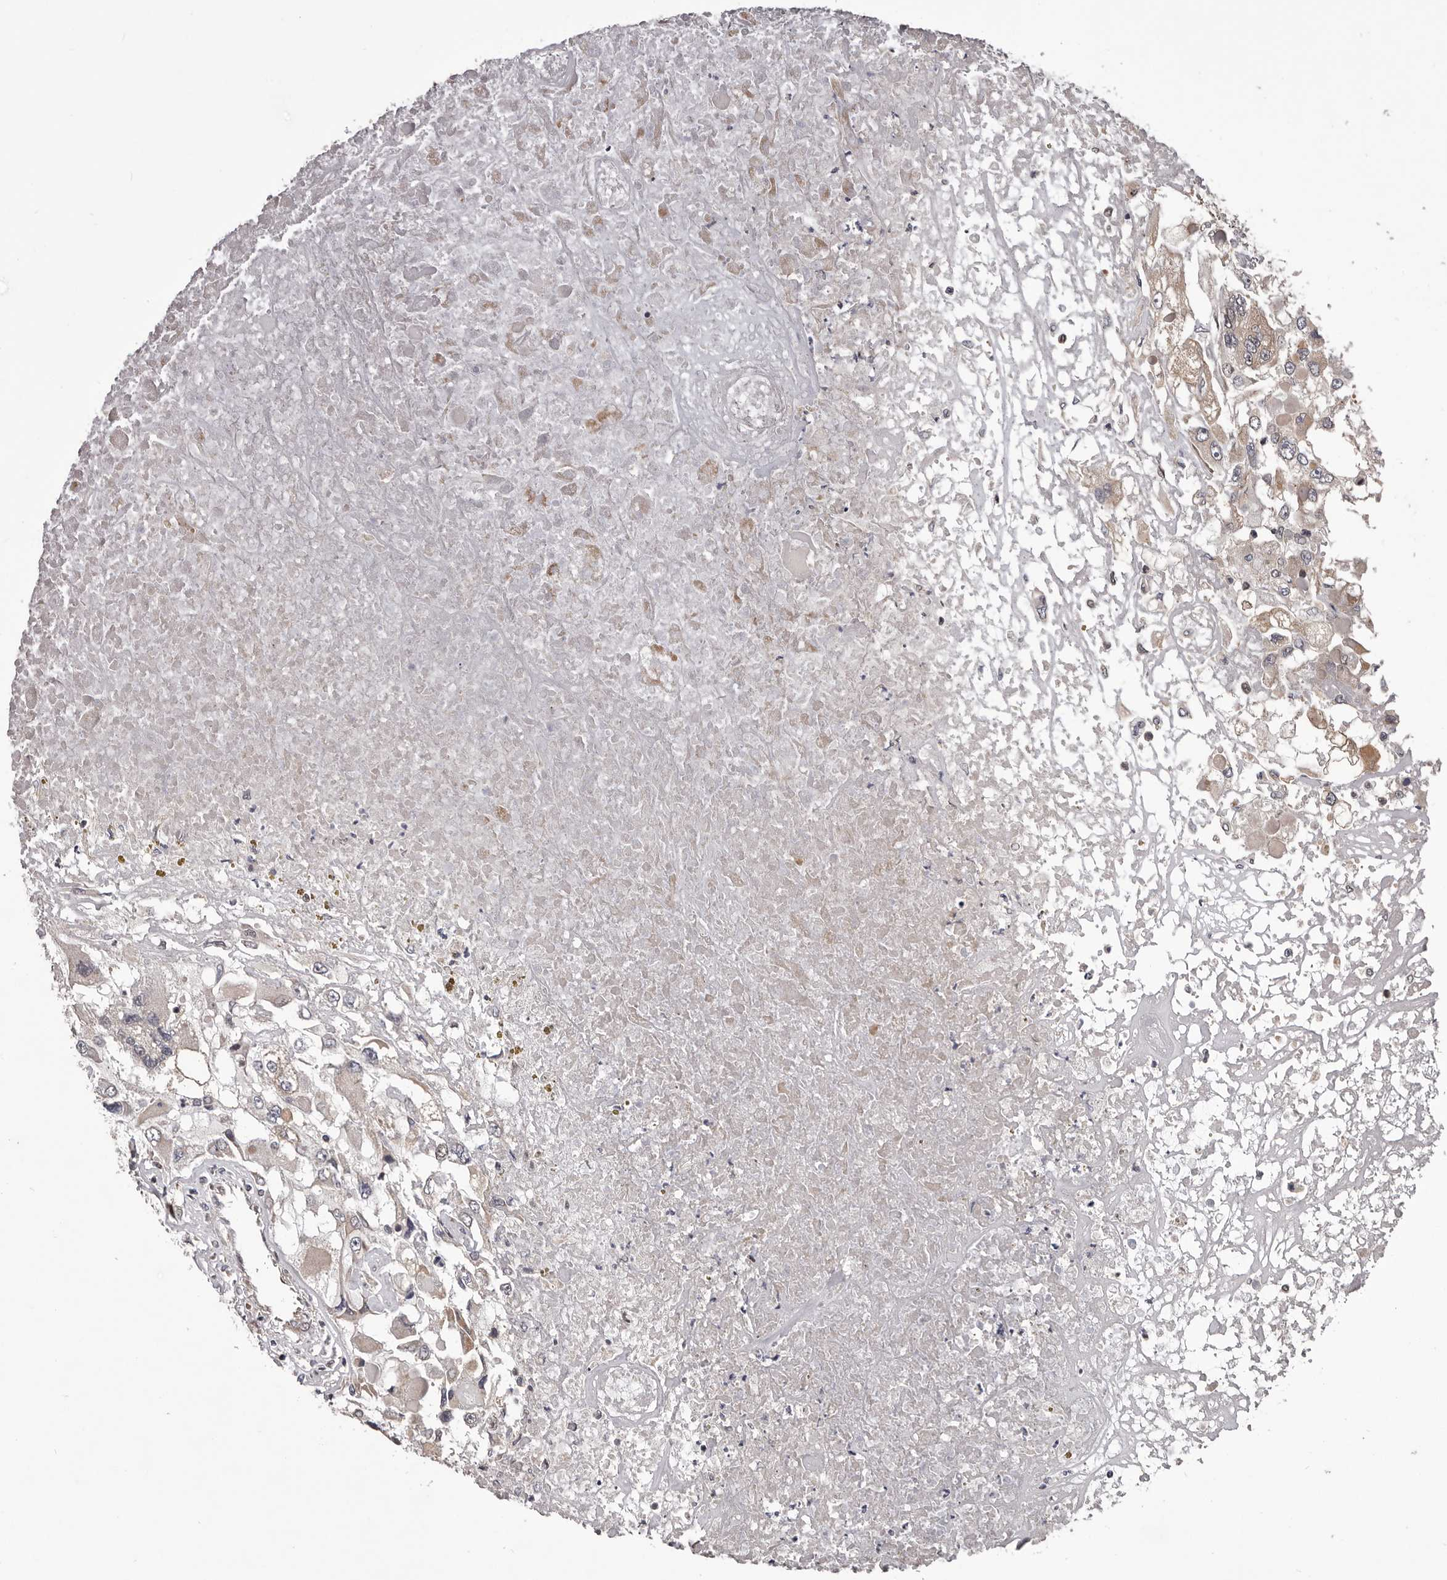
{"staining": {"intensity": "weak", "quantity": "<25%", "location": "cytoplasmic/membranous"}, "tissue": "renal cancer", "cell_type": "Tumor cells", "image_type": "cancer", "snomed": [{"axis": "morphology", "description": "Adenocarcinoma, NOS"}, {"axis": "topography", "description": "Kidney"}], "caption": "The image demonstrates no staining of tumor cells in renal adenocarcinoma.", "gene": "CELF3", "patient": {"sex": "female", "age": 52}}